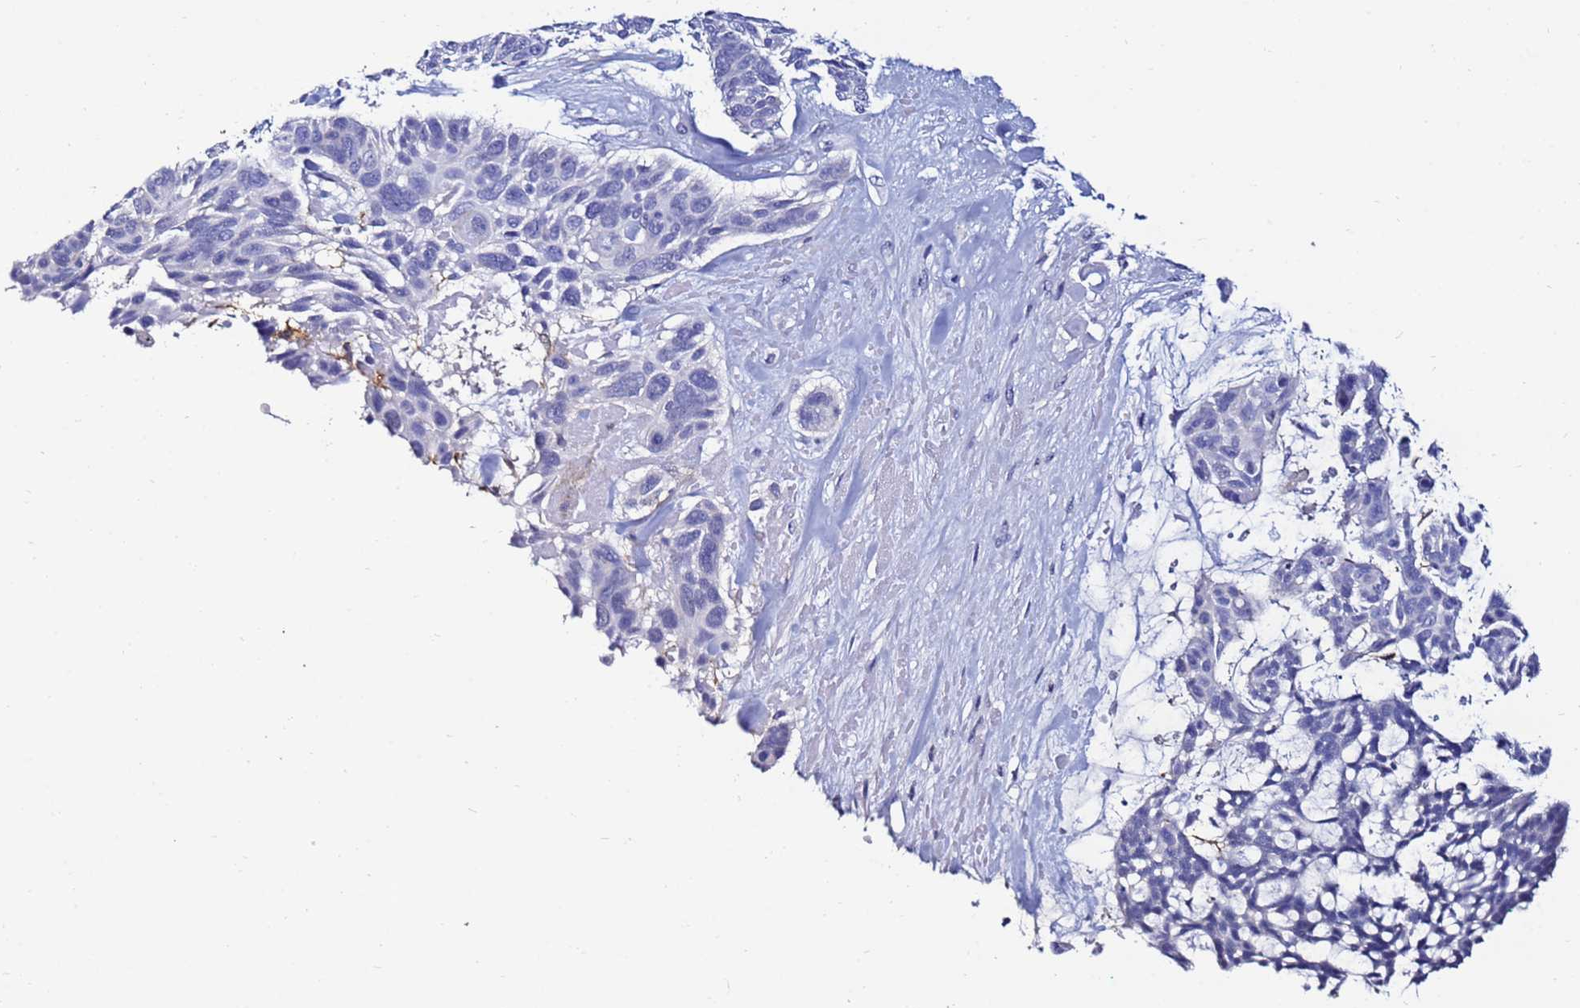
{"staining": {"intensity": "negative", "quantity": "none", "location": "none"}, "tissue": "skin cancer", "cell_type": "Tumor cells", "image_type": "cancer", "snomed": [{"axis": "morphology", "description": "Basal cell carcinoma"}, {"axis": "topography", "description": "Skin"}], "caption": "Skin cancer (basal cell carcinoma) stained for a protein using immunohistochemistry (IHC) shows no expression tumor cells.", "gene": "DEFB104A", "patient": {"sex": "male", "age": 88}}